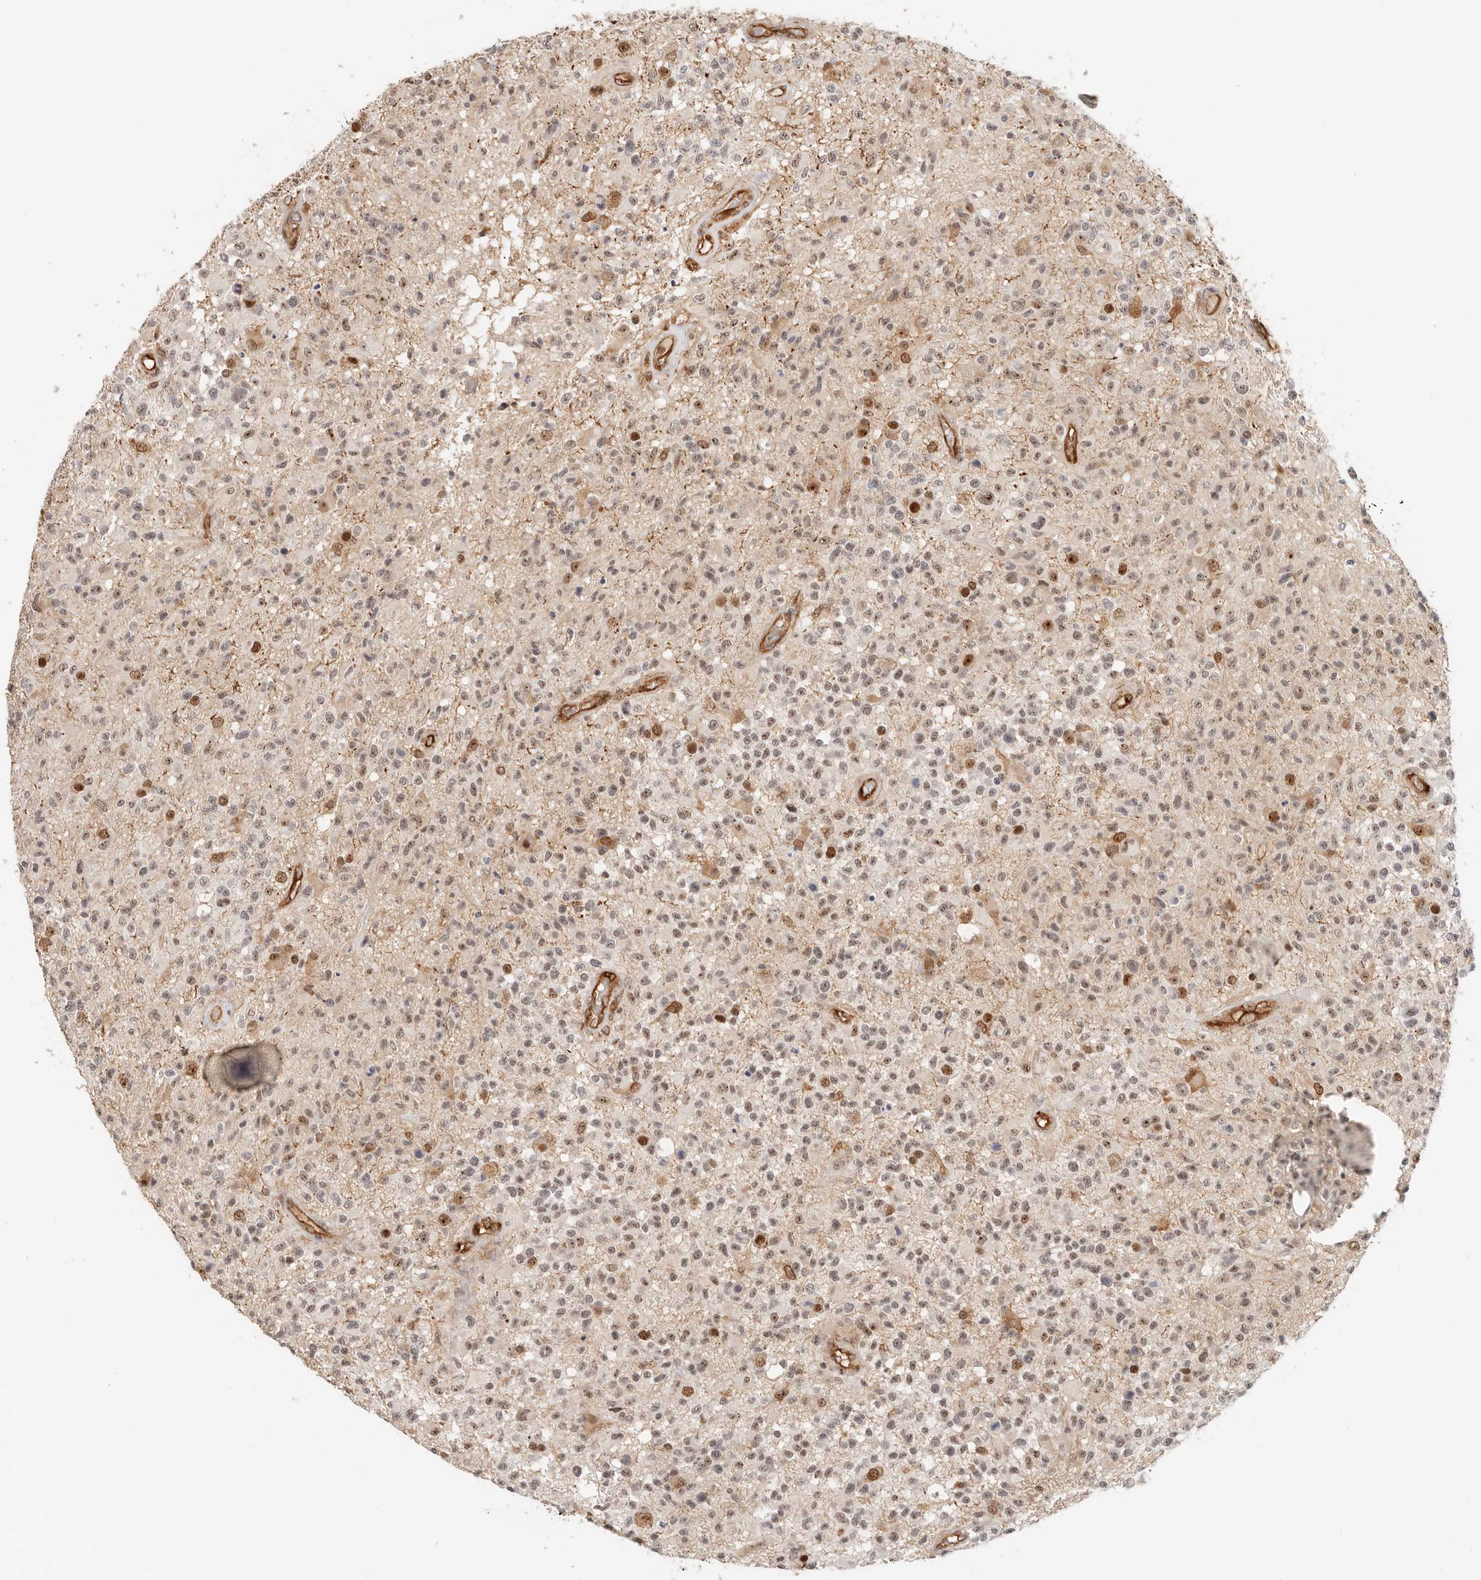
{"staining": {"intensity": "moderate", "quantity": "25%-75%", "location": "nuclear"}, "tissue": "glioma", "cell_type": "Tumor cells", "image_type": "cancer", "snomed": [{"axis": "morphology", "description": "Glioma, malignant, High grade"}, {"axis": "morphology", "description": "Glioblastoma, NOS"}, {"axis": "topography", "description": "Brain"}], "caption": "The image demonstrates immunohistochemical staining of malignant high-grade glioma. There is moderate nuclear staining is appreciated in approximately 25%-75% of tumor cells. The protein of interest is stained brown, and the nuclei are stained in blue (DAB IHC with brightfield microscopy, high magnification).", "gene": "HEXD", "patient": {"sex": "male", "age": 60}}